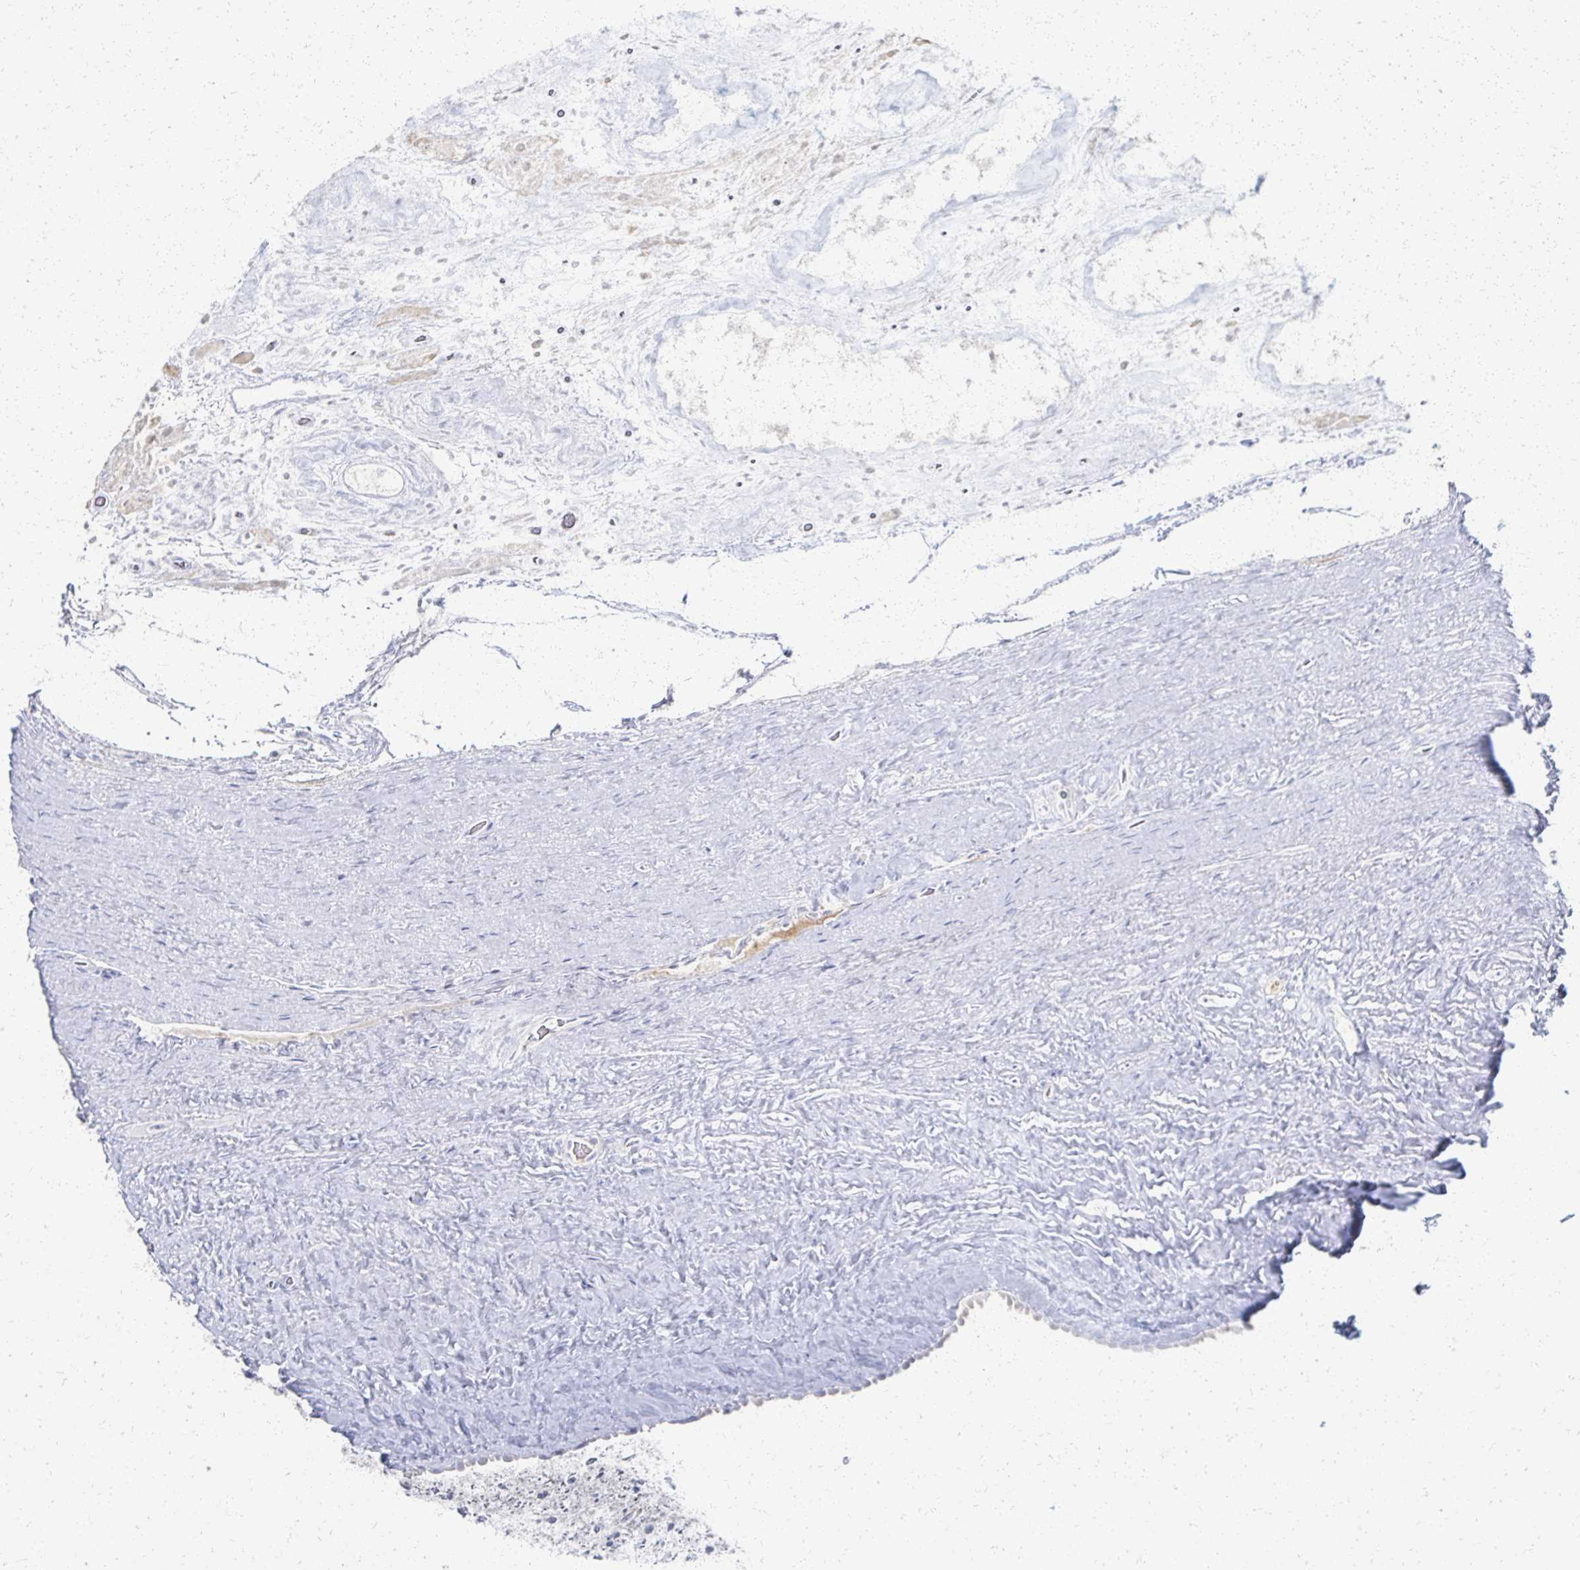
{"staining": {"intensity": "negative", "quantity": "none", "location": "none"}, "tissue": "testis cancer", "cell_type": "Tumor cells", "image_type": "cancer", "snomed": [{"axis": "morphology", "description": "Seminoma, NOS"}, {"axis": "morphology", "description": "Carcinoma, Embryonal, NOS"}, {"axis": "topography", "description": "Testis"}], "caption": "Tumor cells show no significant expression in testis cancer.", "gene": "PRR20A", "patient": {"sex": "male", "age": 41}}